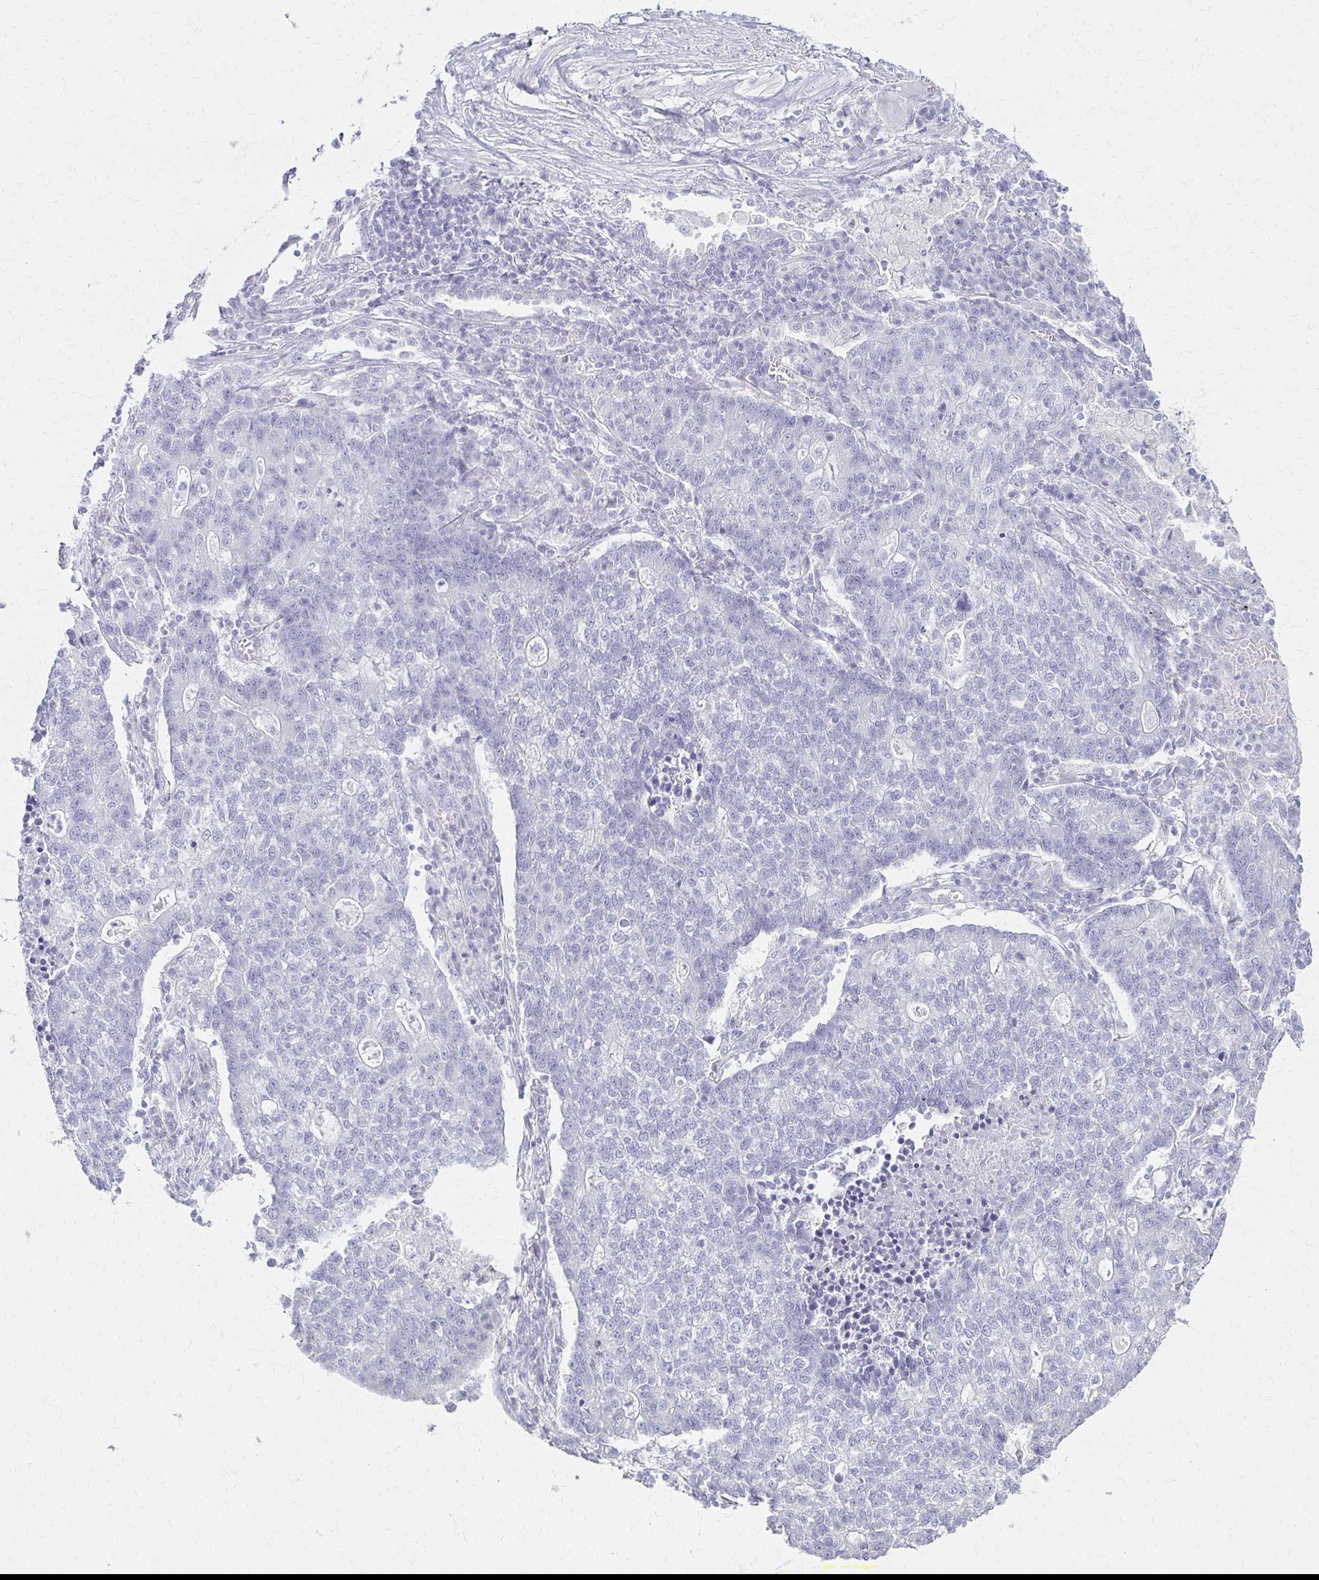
{"staining": {"intensity": "negative", "quantity": "none", "location": "none"}, "tissue": "lung cancer", "cell_type": "Tumor cells", "image_type": "cancer", "snomed": [{"axis": "morphology", "description": "Adenocarcinoma, NOS"}, {"axis": "topography", "description": "Lung"}], "caption": "The micrograph demonstrates no staining of tumor cells in lung cancer (adenocarcinoma). Brightfield microscopy of IHC stained with DAB (brown) and hematoxylin (blue), captured at high magnification.", "gene": "IVL", "patient": {"sex": "male", "age": 57}}